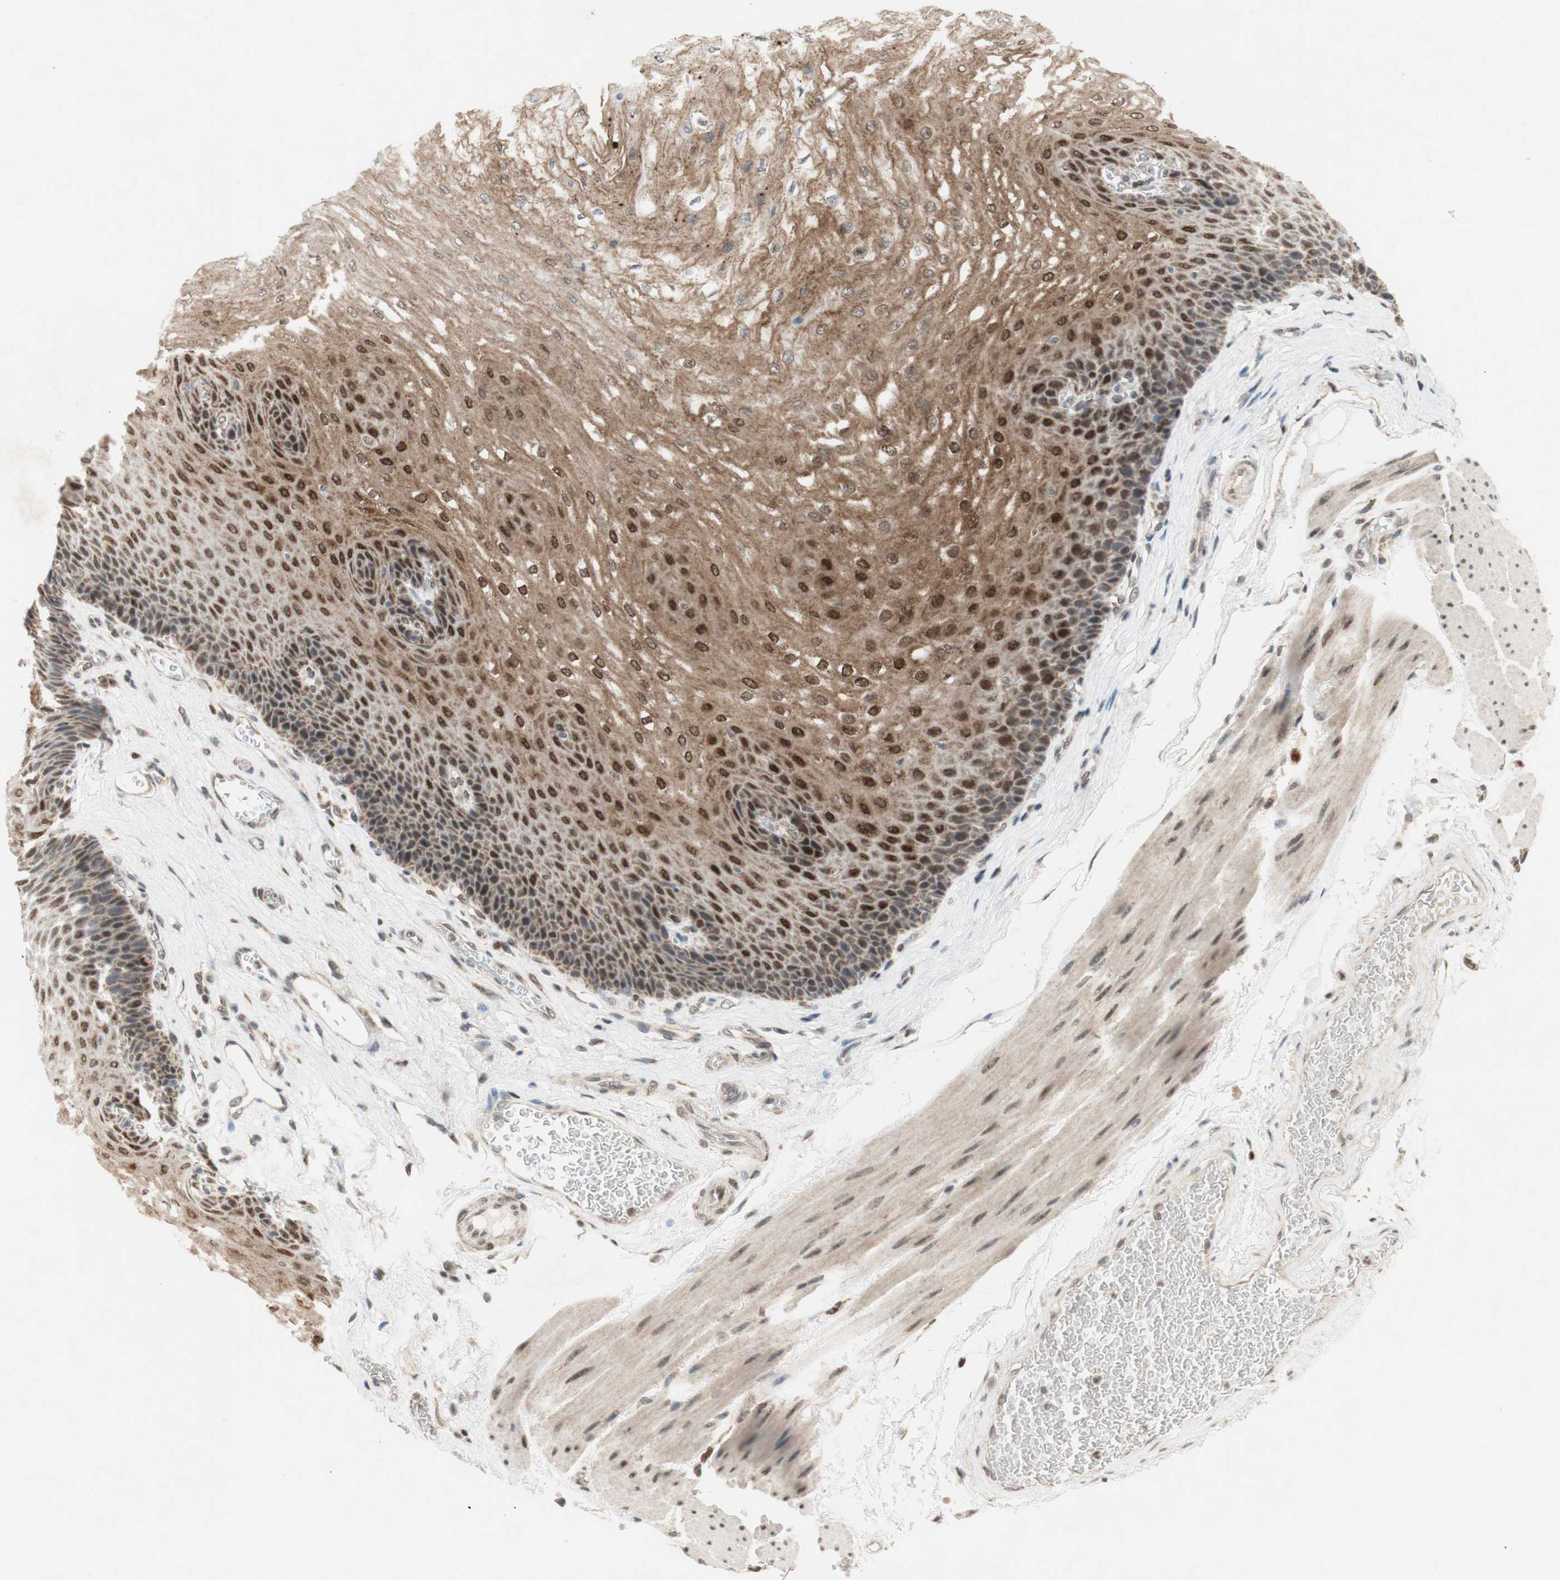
{"staining": {"intensity": "moderate", "quantity": "25%-75%", "location": "cytoplasmic/membranous,nuclear"}, "tissue": "esophagus", "cell_type": "Squamous epithelial cells", "image_type": "normal", "snomed": [{"axis": "morphology", "description": "Normal tissue, NOS"}, {"axis": "topography", "description": "Esophagus"}], "caption": "Esophagus stained for a protein shows moderate cytoplasmic/membranous,nuclear positivity in squamous epithelial cells. (DAB = brown stain, brightfield microscopy at high magnification).", "gene": "DNMT3A", "patient": {"sex": "female", "age": 72}}